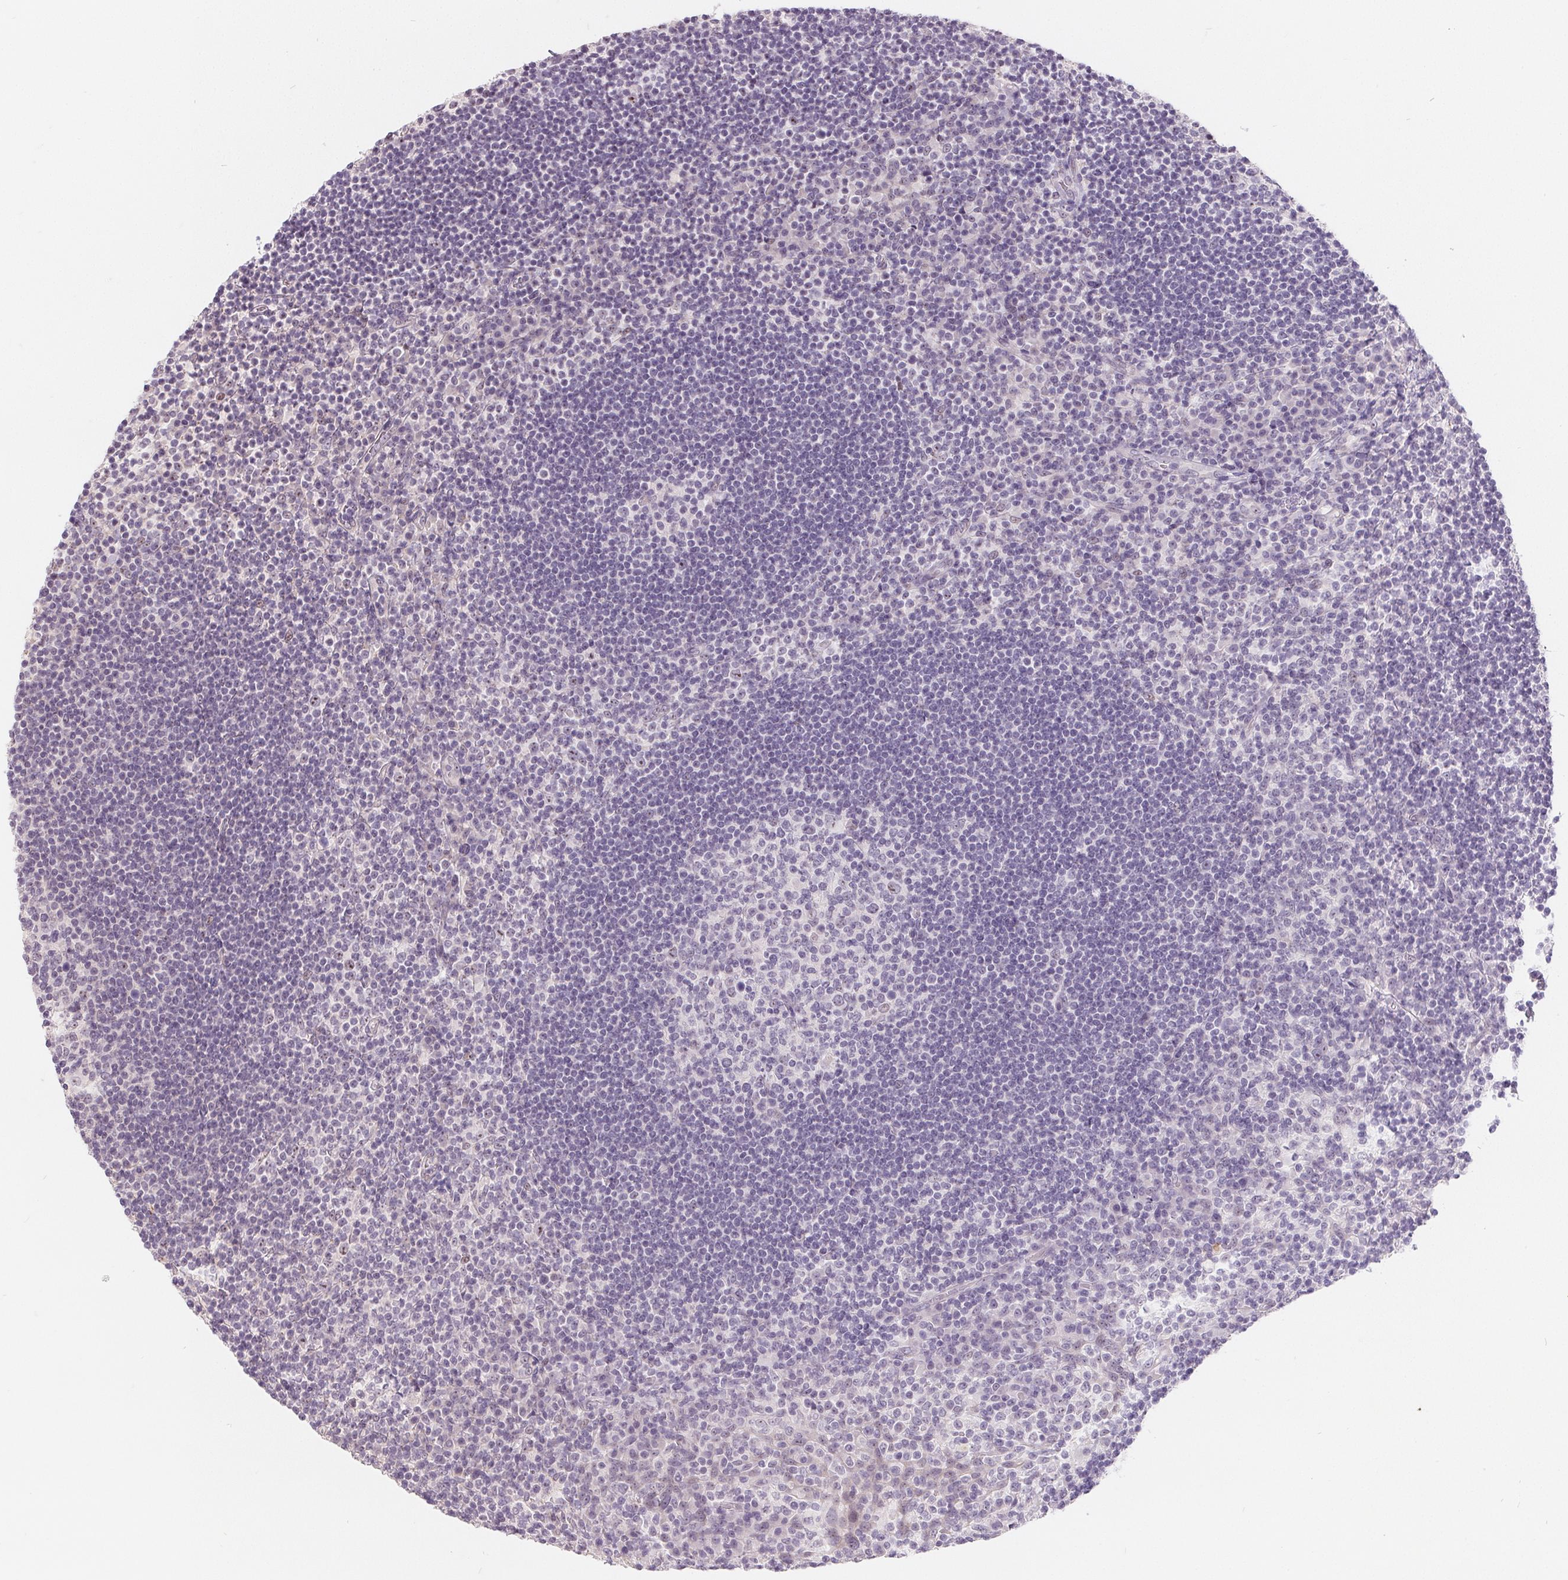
{"staining": {"intensity": "negative", "quantity": "none", "location": "none"}, "tissue": "tonsil", "cell_type": "Germinal center cells", "image_type": "normal", "snomed": [{"axis": "morphology", "description": "Normal tissue, NOS"}, {"axis": "topography", "description": "Tonsil"}], "caption": "The micrograph shows no significant staining in germinal center cells of tonsil. The staining was performed using DAB to visualize the protein expression in brown, while the nuclei were stained in blue with hematoxylin (Magnification: 20x).", "gene": "LCA5L", "patient": {"sex": "female", "age": 10}}